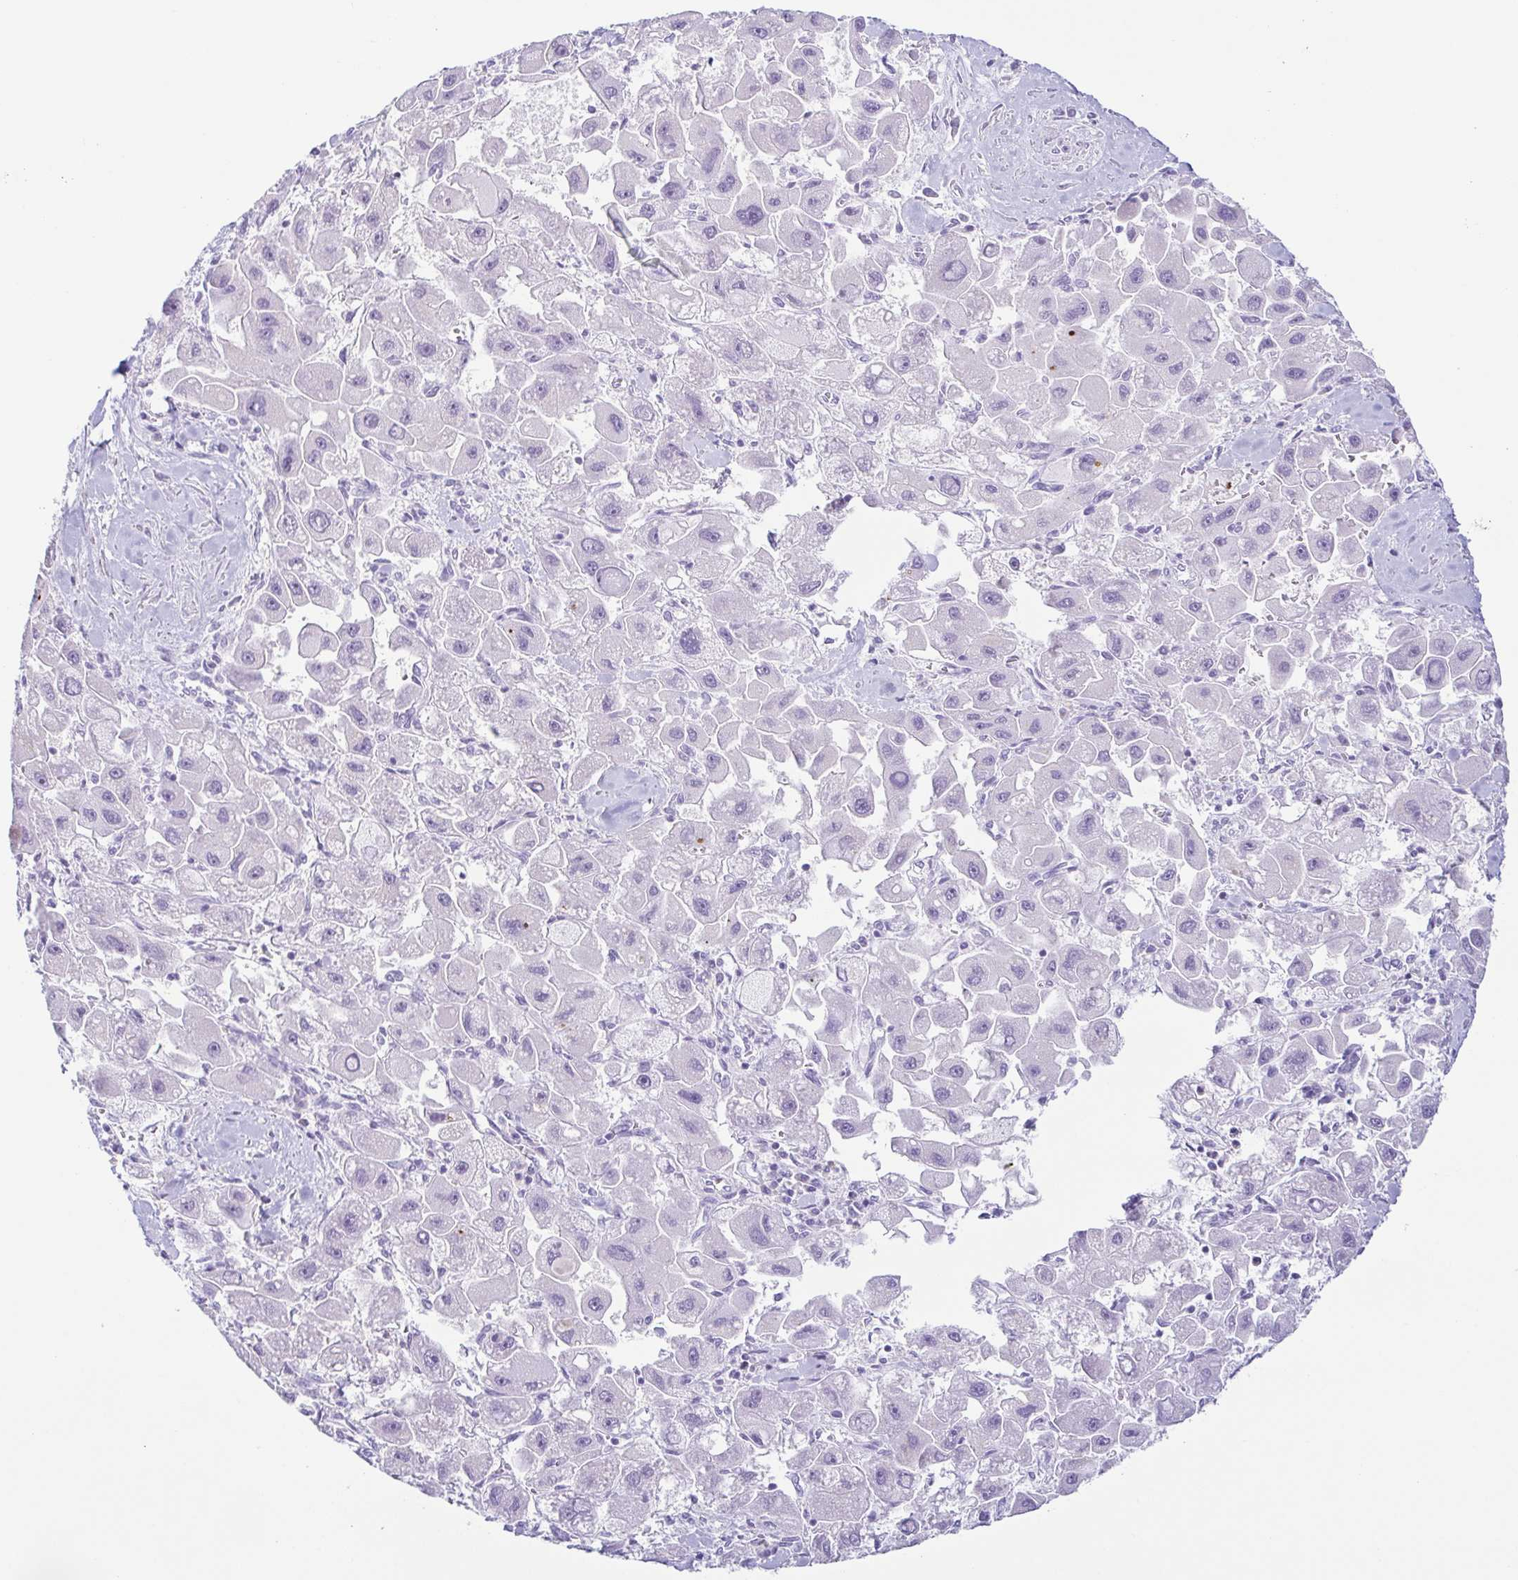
{"staining": {"intensity": "negative", "quantity": "none", "location": "none"}, "tissue": "liver cancer", "cell_type": "Tumor cells", "image_type": "cancer", "snomed": [{"axis": "morphology", "description": "Carcinoma, Hepatocellular, NOS"}, {"axis": "topography", "description": "Liver"}], "caption": "The micrograph reveals no significant positivity in tumor cells of hepatocellular carcinoma (liver).", "gene": "AZU1", "patient": {"sex": "male", "age": 24}}